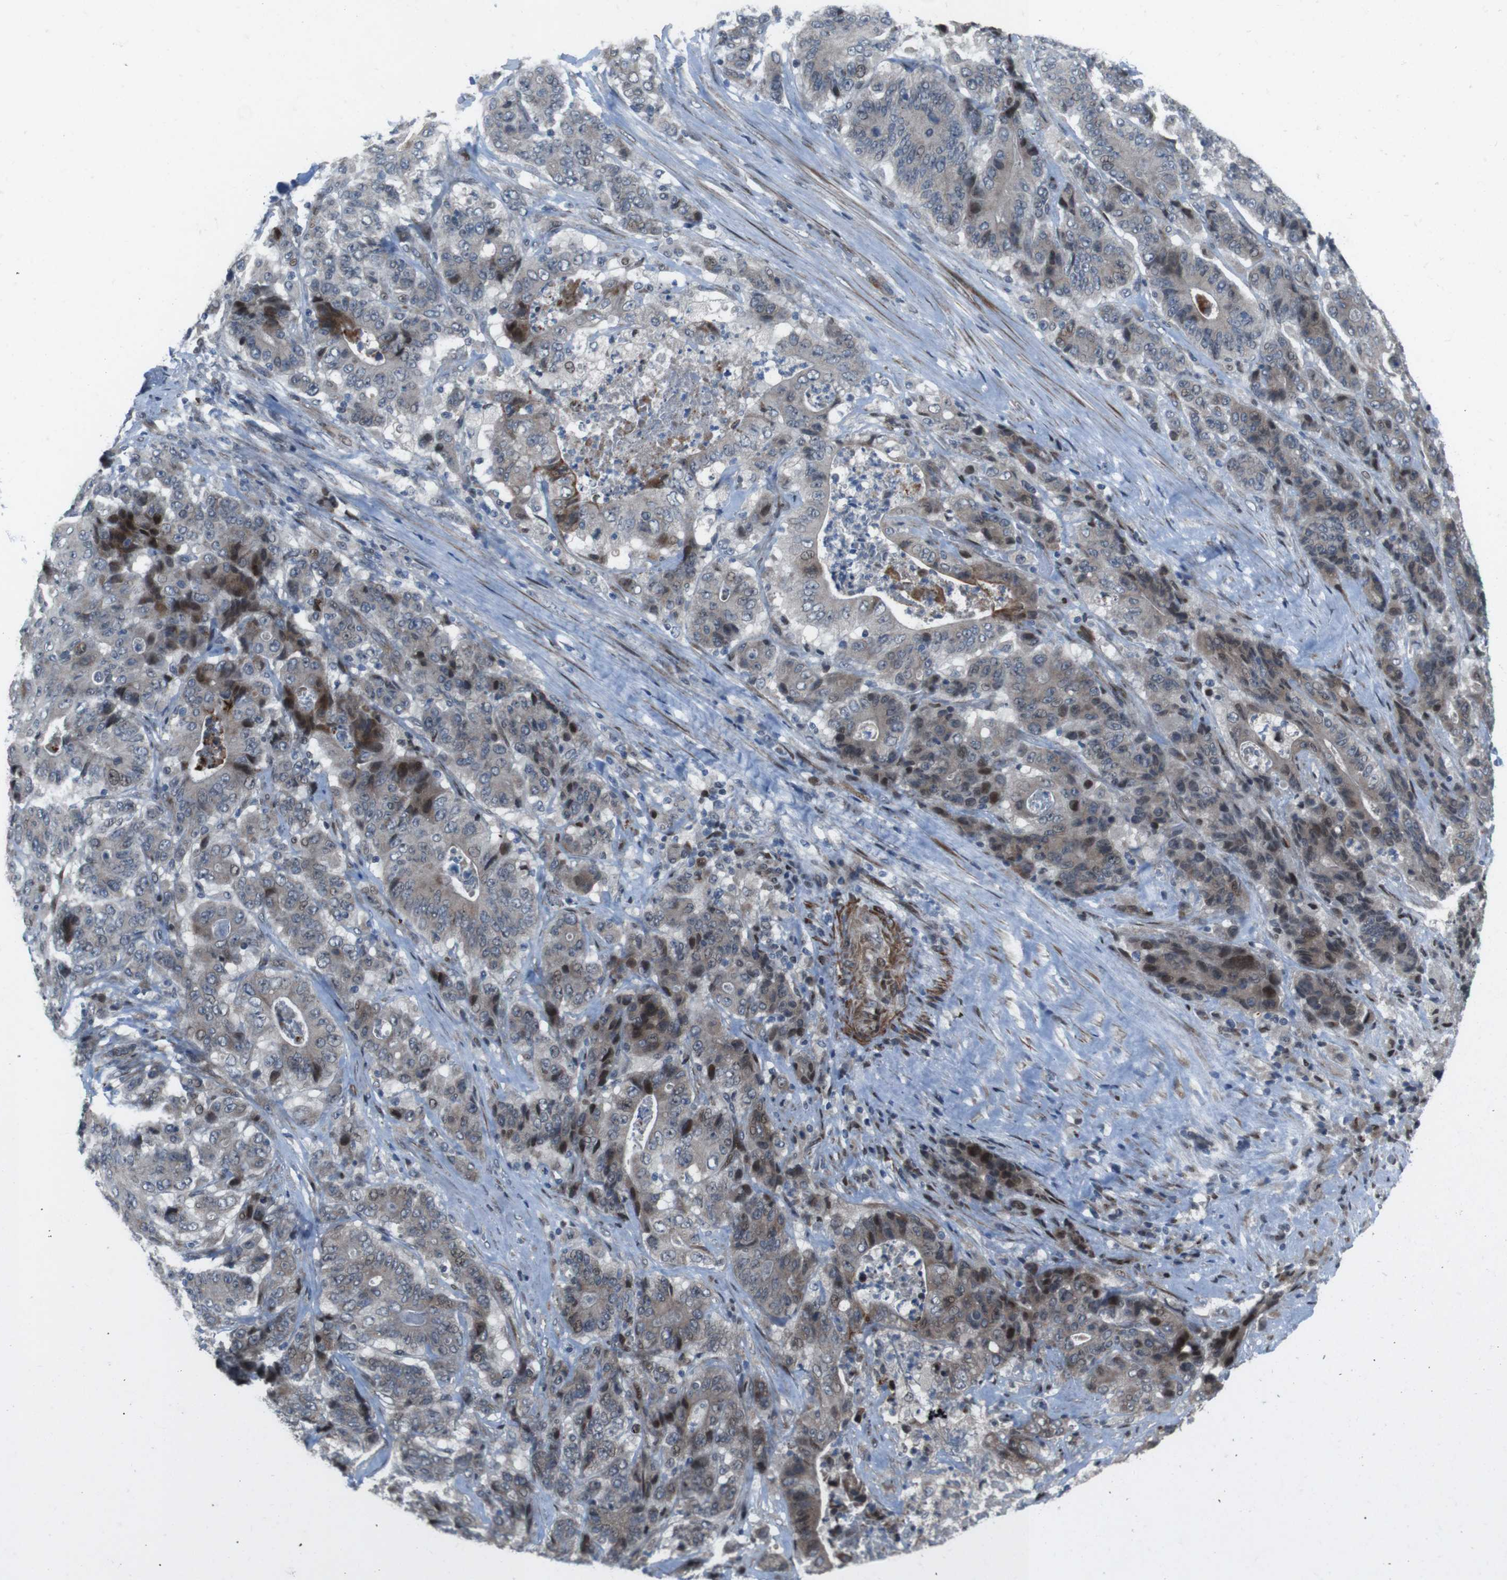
{"staining": {"intensity": "moderate", "quantity": "<25%", "location": "nuclear"}, "tissue": "stomach cancer", "cell_type": "Tumor cells", "image_type": "cancer", "snomed": [{"axis": "morphology", "description": "Adenocarcinoma, NOS"}, {"axis": "topography", "description": "Stomach"}], "caption": "Adenocarcinoma (stomach) stained with DAB immunohistochemistry (IHC) demonstrates low levels of moderate nuclear staining in about <25% of tumor cells. (brown staining indicates protein expression, while blue staining denotes nuclei).", "gene": "PBRM1", "patient": {"sex": "female", "age": 73}}